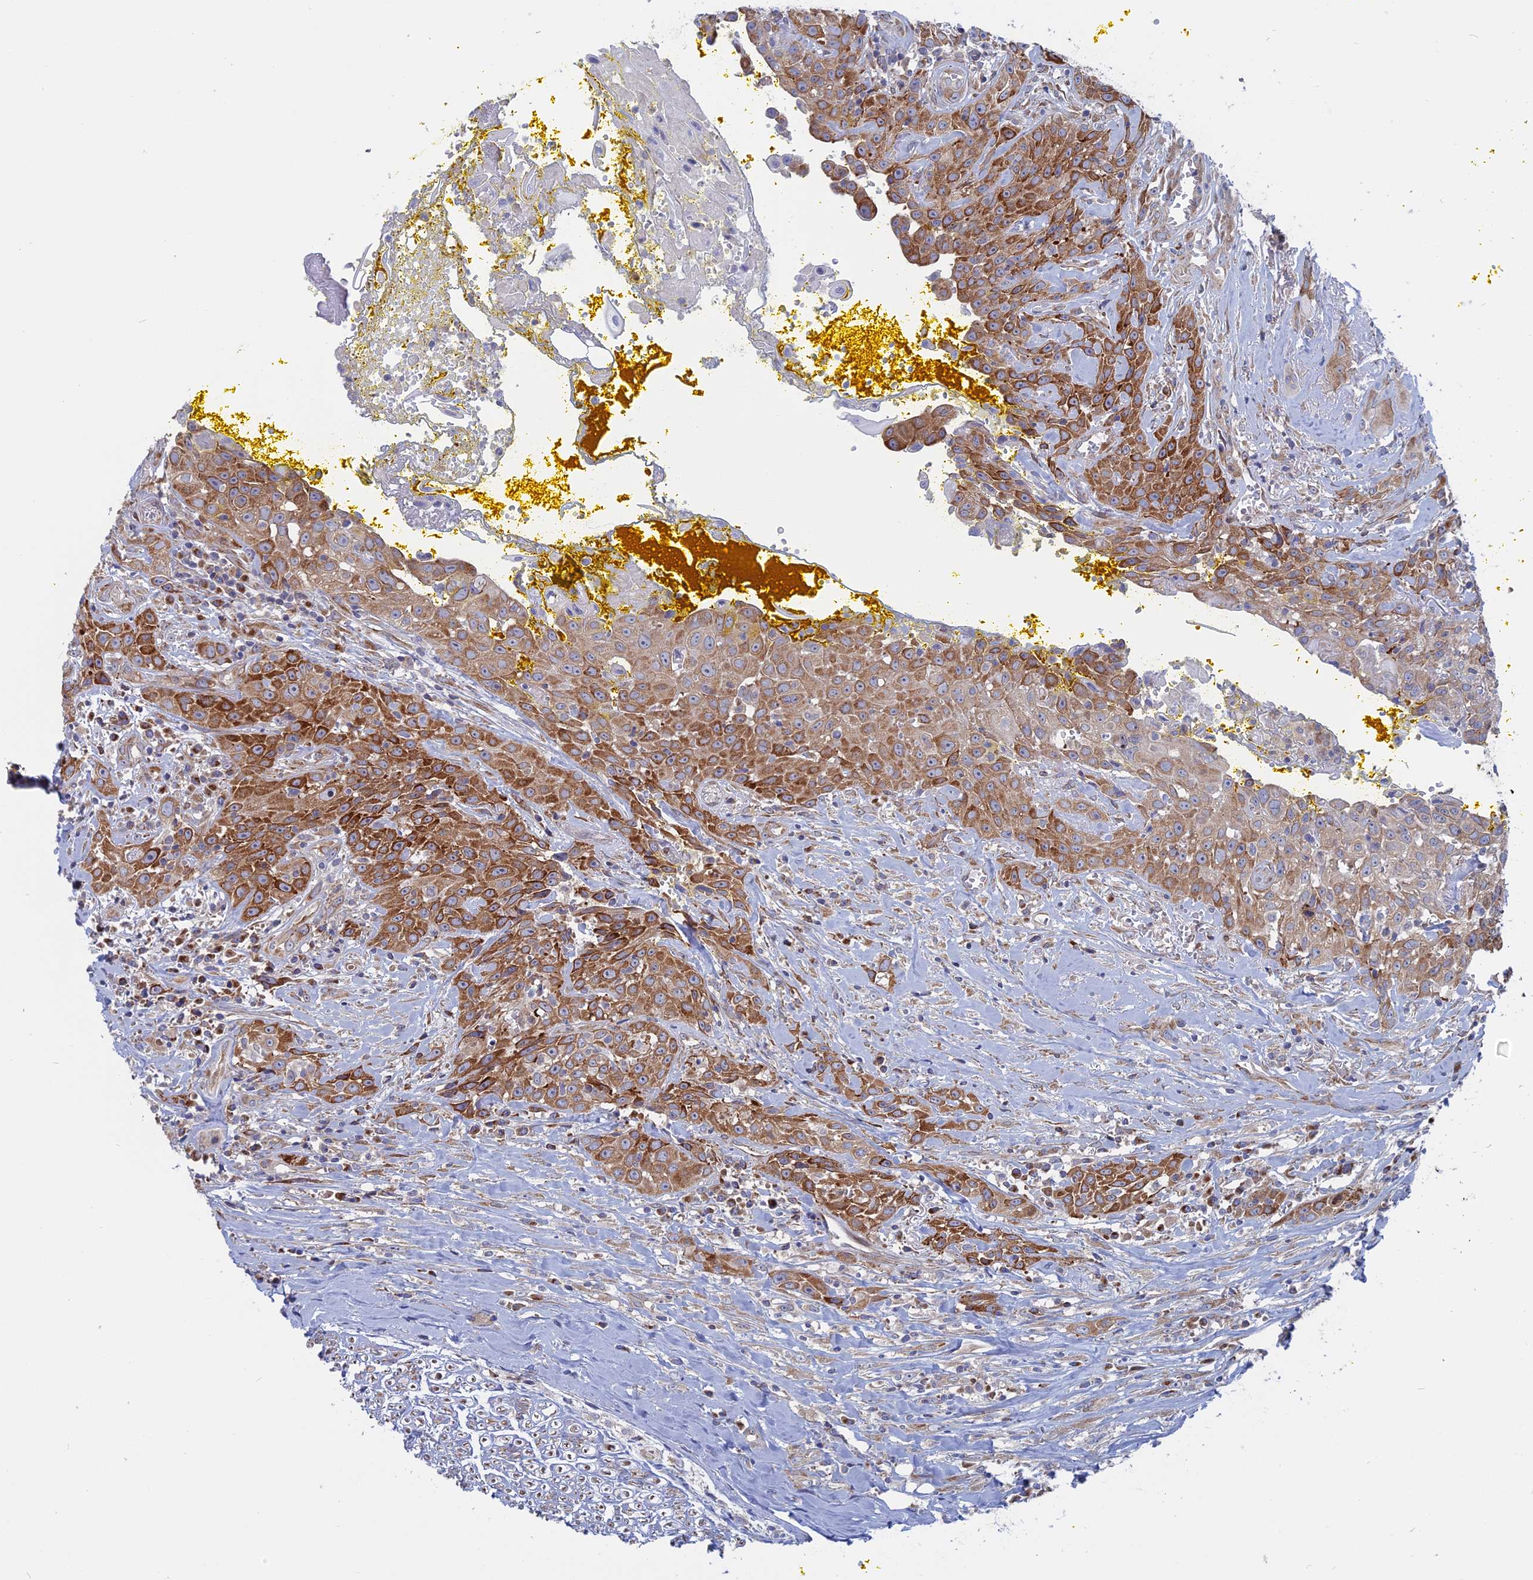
{"staining": {"intensity": "moderate", "quantity": ">75%", "location": "cytoplasmic/membranous"}, "tissue": "head and neck cancer", "cell_type": "Tumor cells", "image_type": "cancer", "snomed": [{"axis": "morphology", "description": "Squamous cell carcinoma, NOS"}, {"axis": "topography", "description": "Oral tissue"}, {"axis": "topography", "description": "Head-Neck"}], "caption": "Tumor cells reveal medium levels of moderate cytoplasmic/membranous positivity in approximately >75% of cells in human squamous cell carcinoma (head and neck).", "gene": "TBC1D30", "patient": {"sex": "female", "age": 82}}